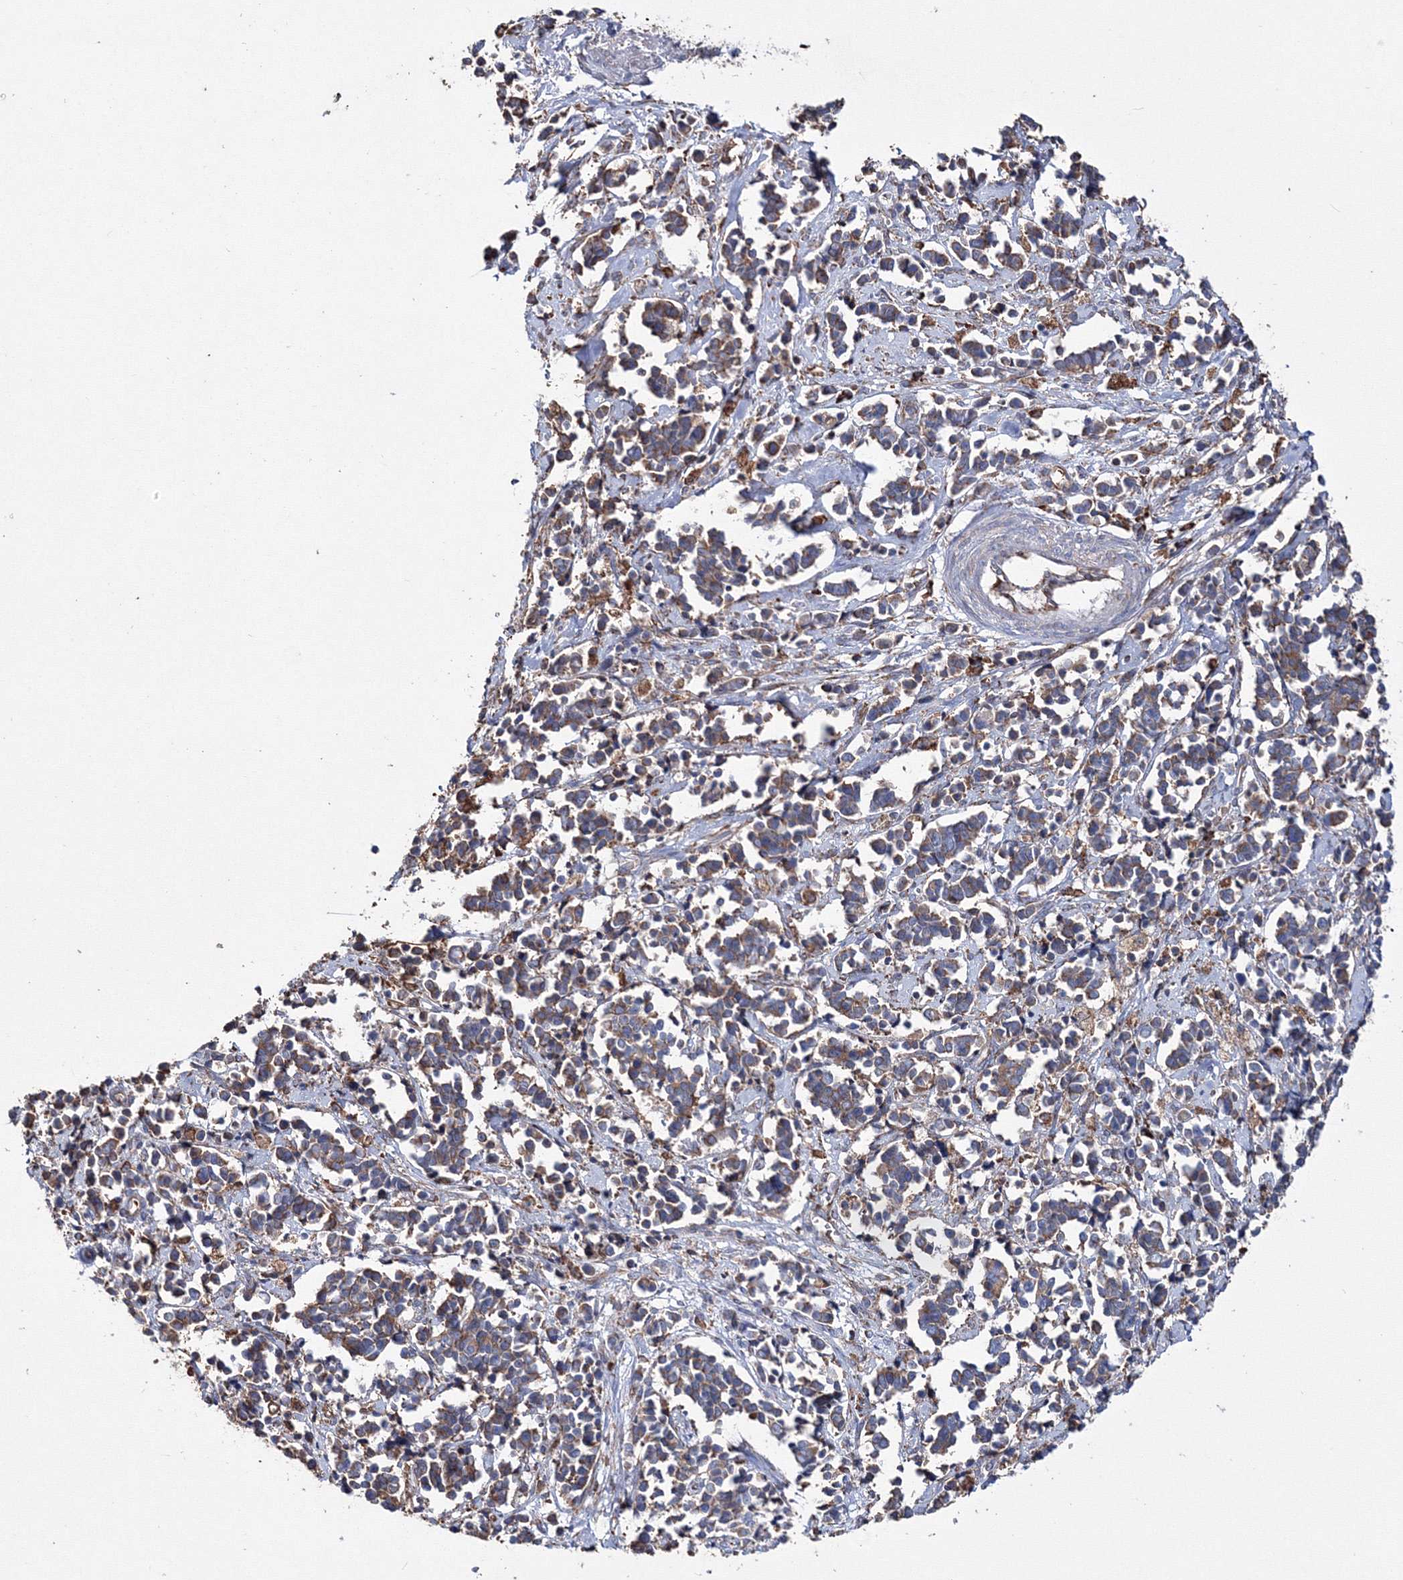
{"staining": {"intensity": "moderate", "quantity": "25%-75%", "location": "cytoplasmic/membranous"}, "tissue": "cervical cancer", "cell_type": "Tumor cells", "image_type": "cancer", "snomed": [{"axis": "morphology", "description": "Normal tissue, NOS"}, {"axis": "morphology", "description": "Squamous cell carcinoma, NOS"}, {"axis": "topography", "description": "Cervix"}], "caption": "Immunohistochemistry (IHC) image of cervical squamous cell carcinoma stained for a protein (brown), which displays medium levels of moderate cytoplasmic/membranous positivity in approximately 25%-75% of tumor cells.", "gene": "VPS8", "patient": {"sex": "female", "age": 35}}